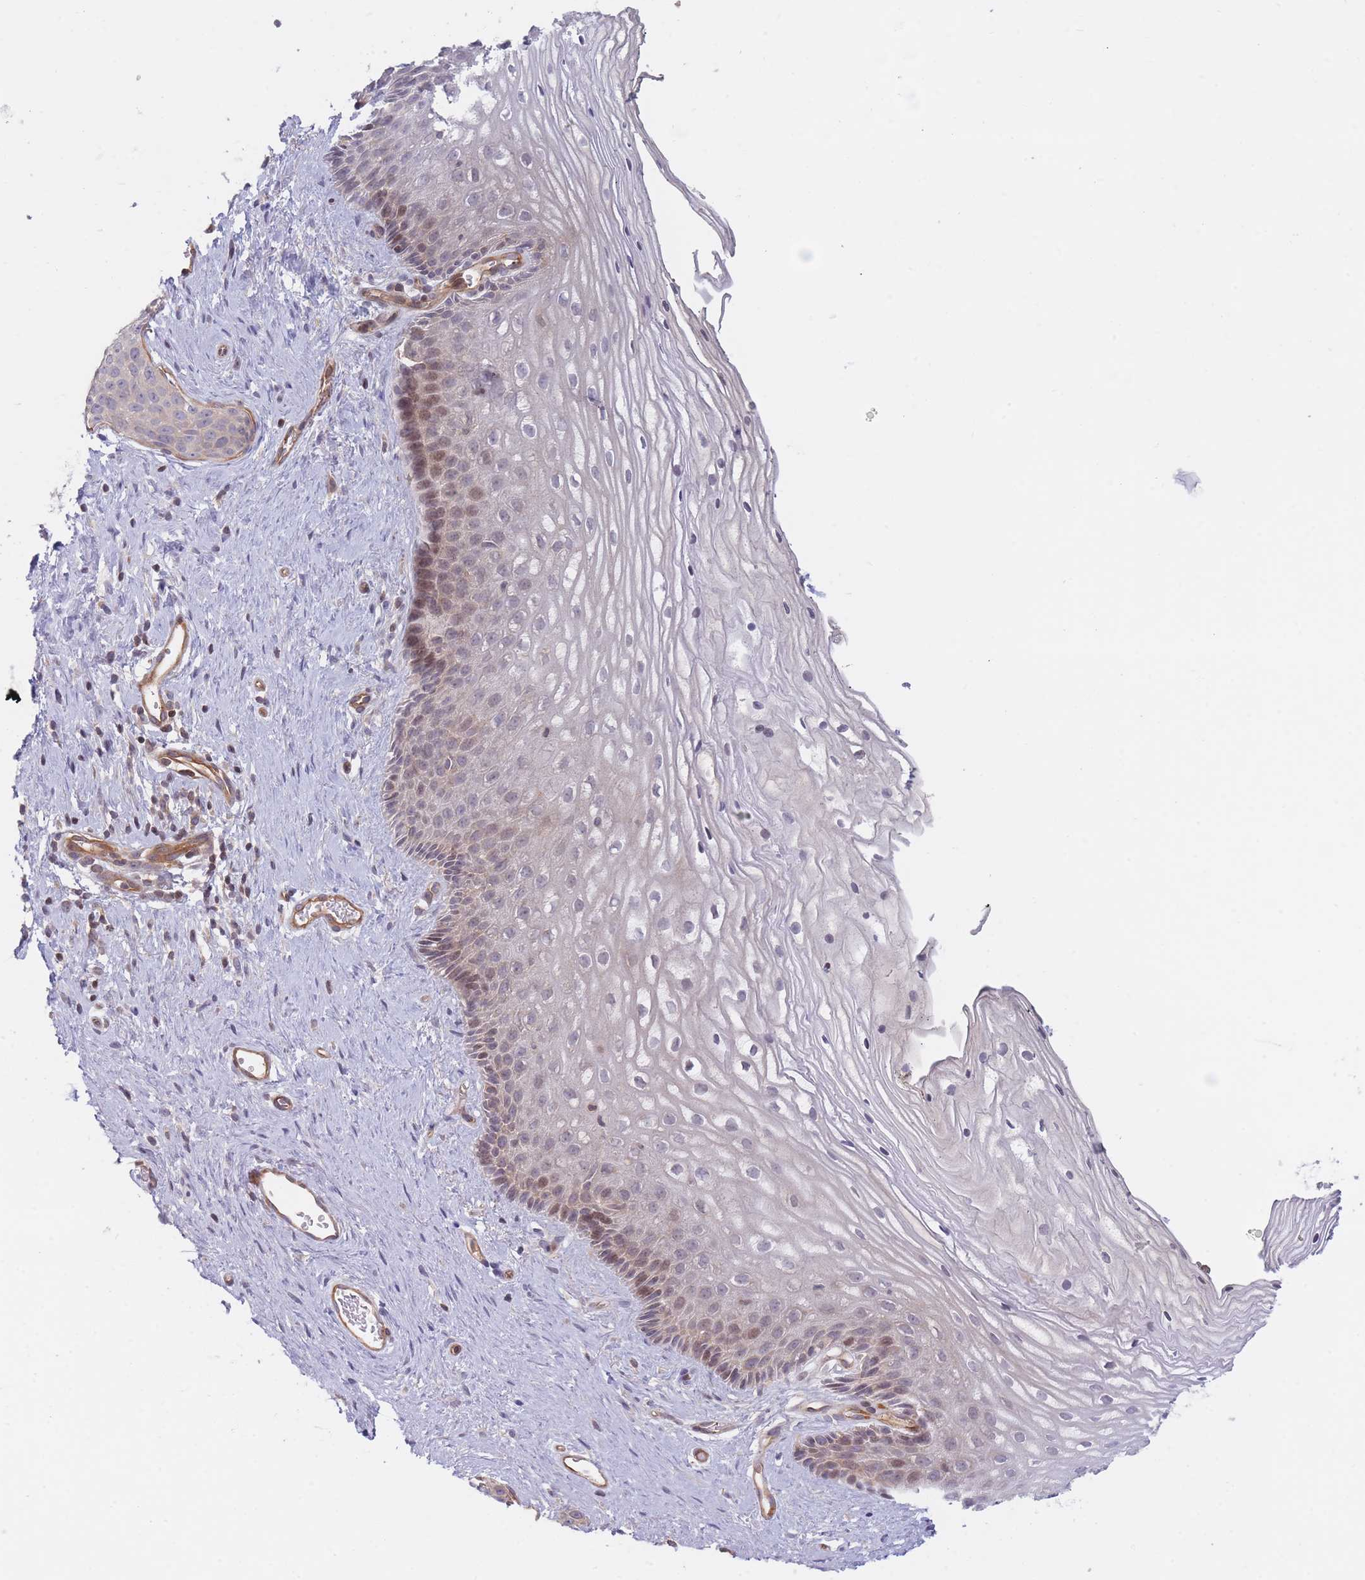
{"staining": {"intensity": "weak", "quantity": "<25%", "location": "nuclear"}, "tissue": "vagina", "cell_type": "Squamous epithelial cells", "image_type": "normal", "snomed": [{"axis": "morphology", "description": "Normal tissue, NOS"}, {"axis": "topography", "description": "Vagina"}], "caption": "Micrograph shows no protein positivity in squamous epithelial cells of normal vagina.", "gene": "SLC35F5", "patient": {"sex": "female", "age": 47}}